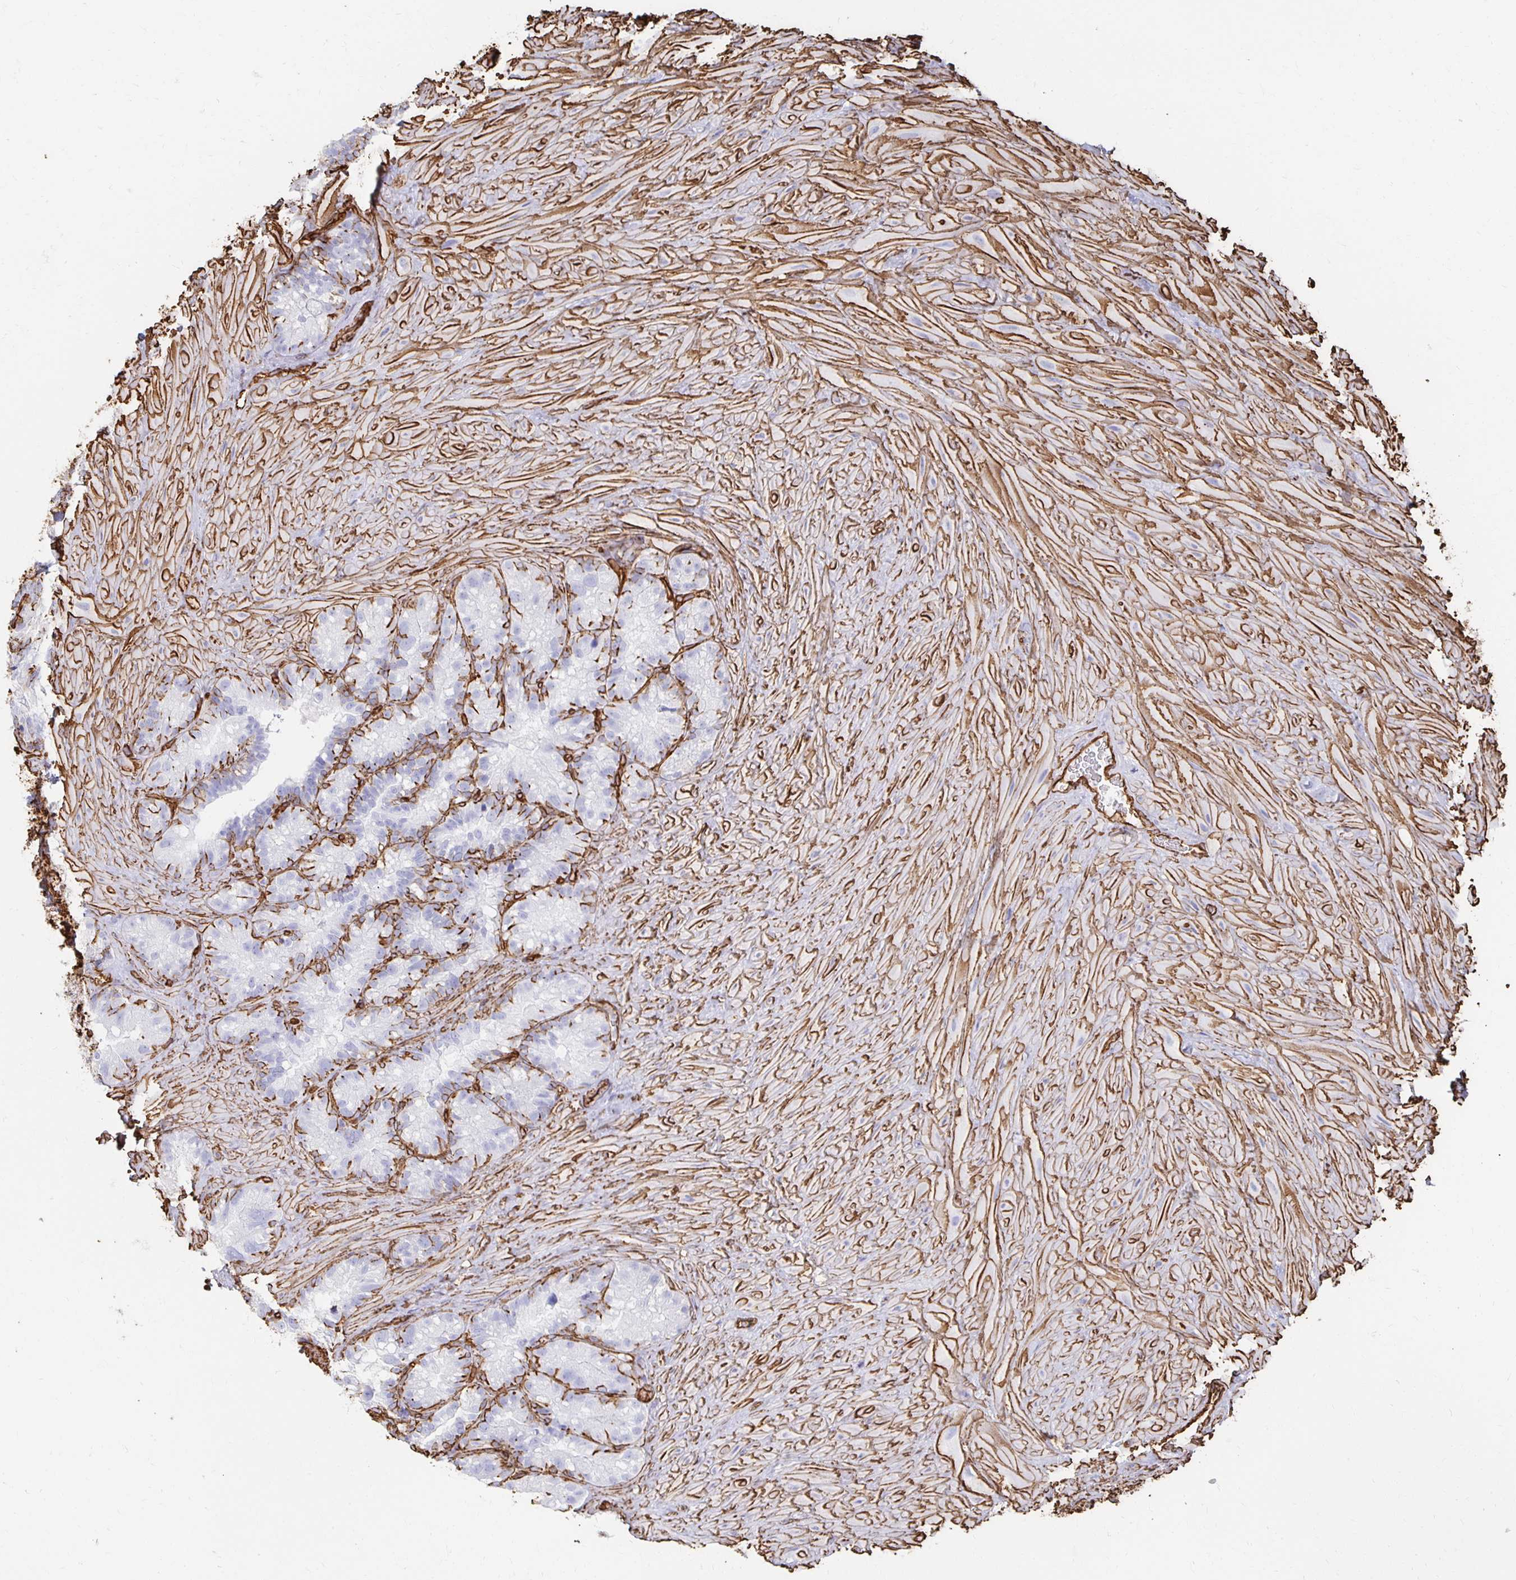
{"staining": {"intensity": "strong", "quantity": "<25%", "location": "cytoplasmic/membranous"}, "tissue": "seminal vesicle", "cell_type": "Glandular cells", "image_type": "normal", "snomed": [{"axis": "morphology", "description": "Normal tissue, NOS"}, {"axis": "topography", "description": "Seminal veicle"}], "caption": "This photomicrograph shows IHC staining of benign human seminal vesicle, with medium strong cytoplasmic/membranous staining in about <25% of glandular cells.", "gene": "VIPR2", "patient": {"sex": "male", "age": 60}}